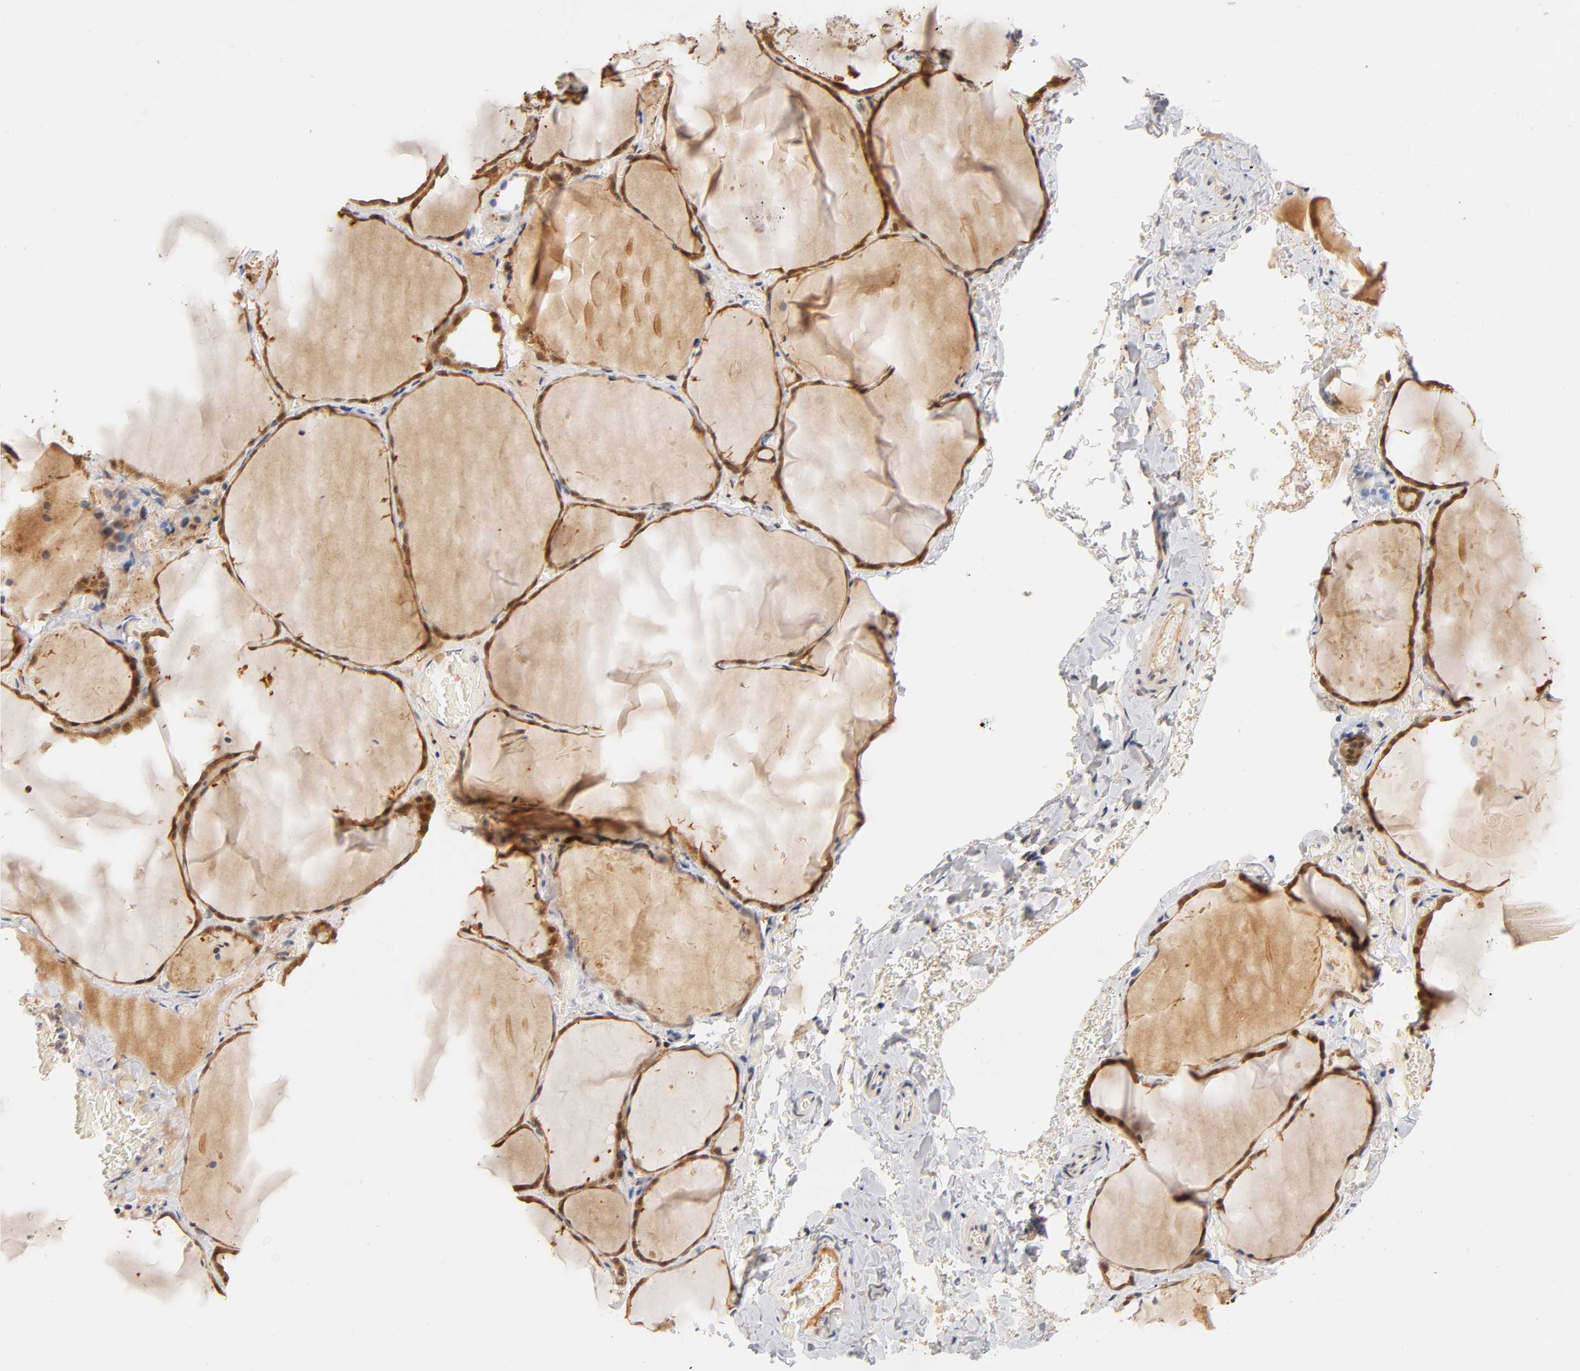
{"staining": {"intensity": "strong", "quantity": ">75%", "location": "cytoplasmic/membranous,nuclear"}, "tissue": "thyroid gland", "cell_type": "Glandular cells", "image_type": "normal", "snomed": [{"axis": "morphology", "description": "Normal tissue, NOS"}, {"axis": "topography", "description": "Thyroid gland"}], "caption": "Strong cytoplasmic/membranous,nuclear positivity is present in about >75% of glandular cells in normal thyroid gland. (DAB (3,3'-diaminobenzidine) = brown stain, brightfield microscopy at high magnification).", "gene": "GSTZ1", "patient": {"sex": "female", "age": 22}}